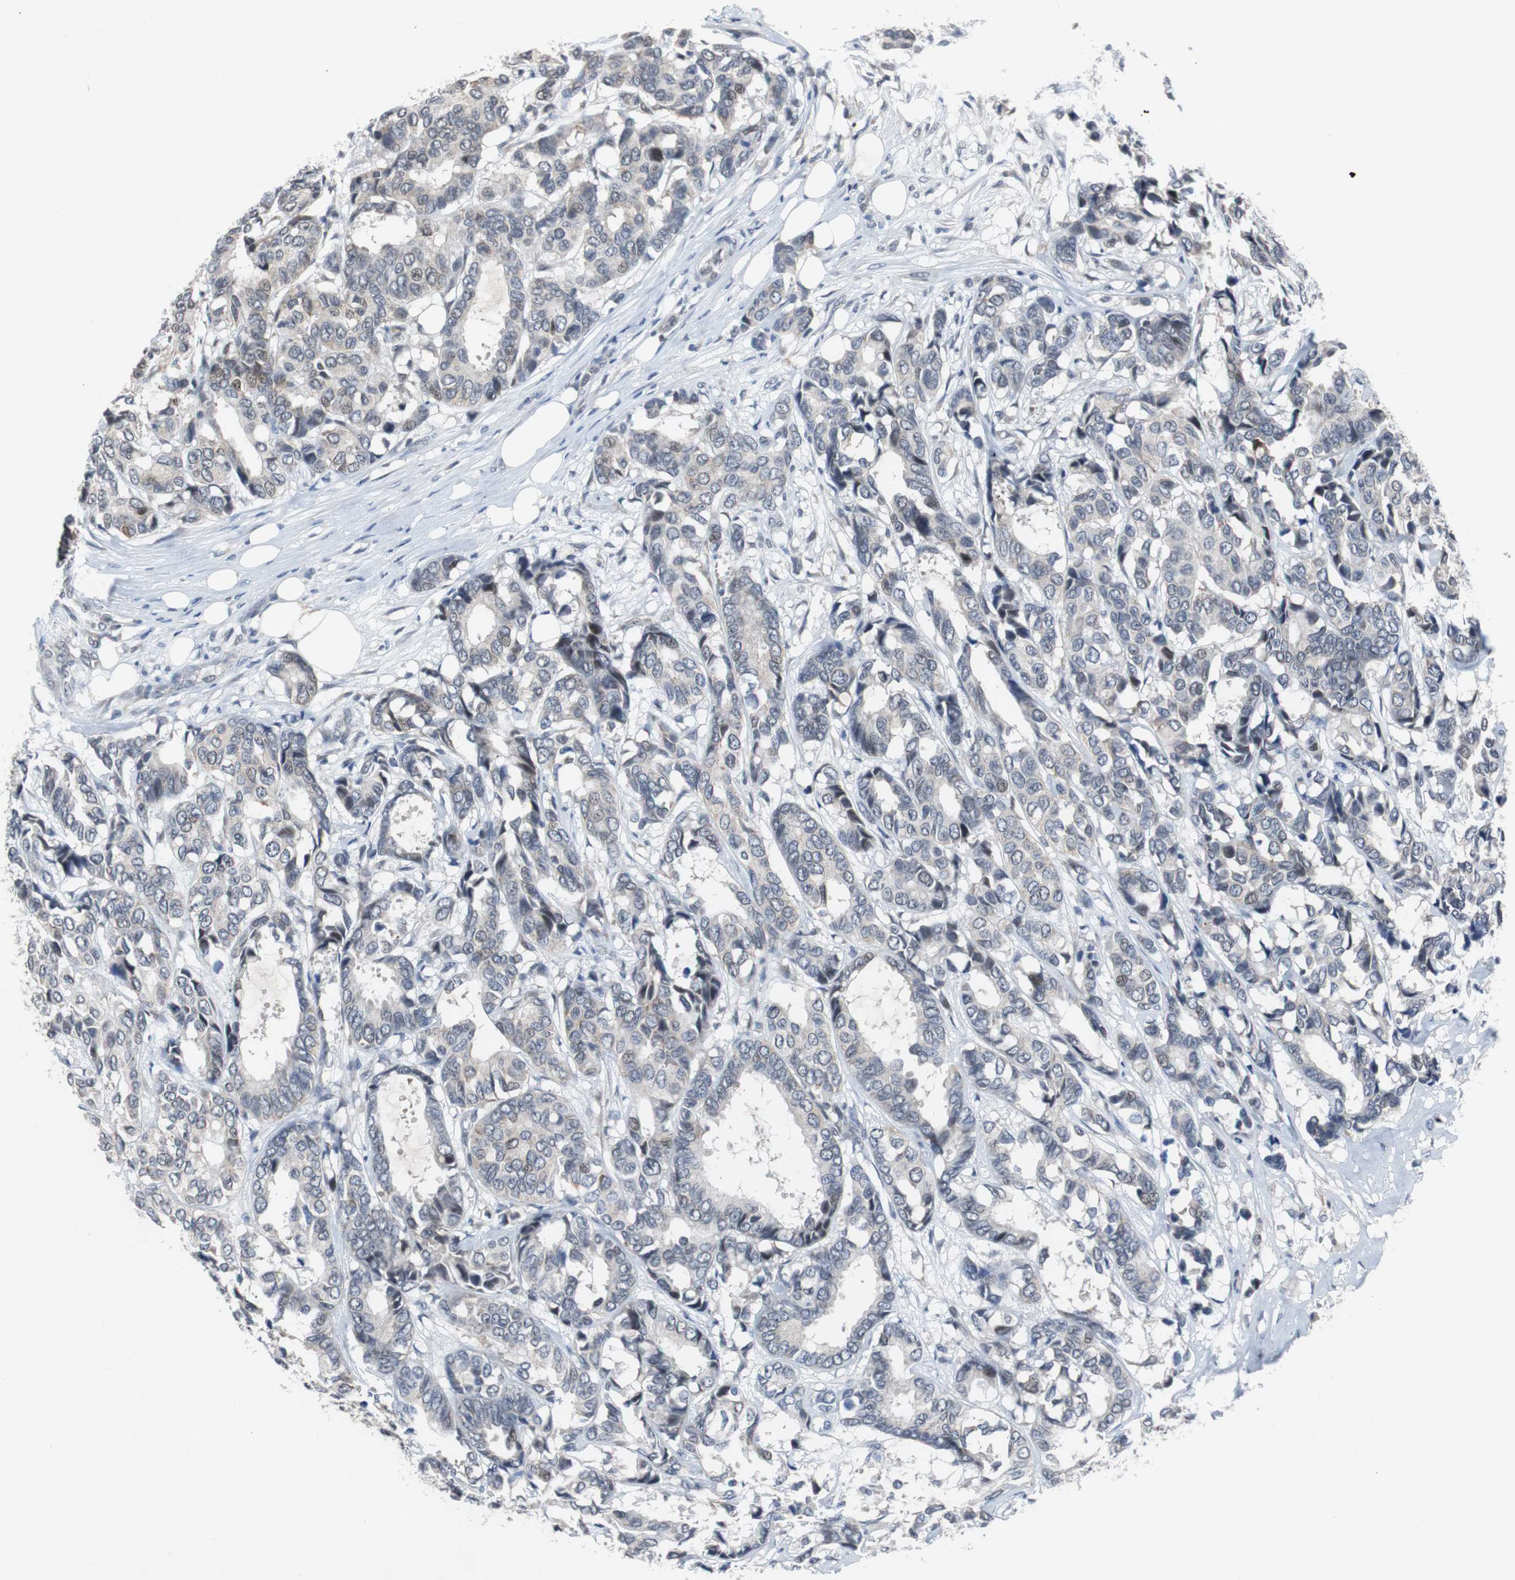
{"staining": {"intensity": "weak", "quantity": "<25%", "location": "cytoplasmic/membranous"}, "tissue": "breast cancer", "cell_type": "Tumor cells", "image_type": "cancer", "snomed": [{"axis": "morphology", "description": "Duct carcinoma"}, {"axis": "topography", "description": "Breast"}], "caption": "Immunohistochemical staining of human breast cancer (invasive ductal carcinoma) reveals no significant staining in tumor cells. (Stains: DAB (3,3'-diaminobenzidine) immunohistochemistry (IHC) with hematoxylin counter stain, Microscopy: brightfield microscopy at high magnification).", "gene": "TP63", "patient": {"sex": "female", "age": 87}}